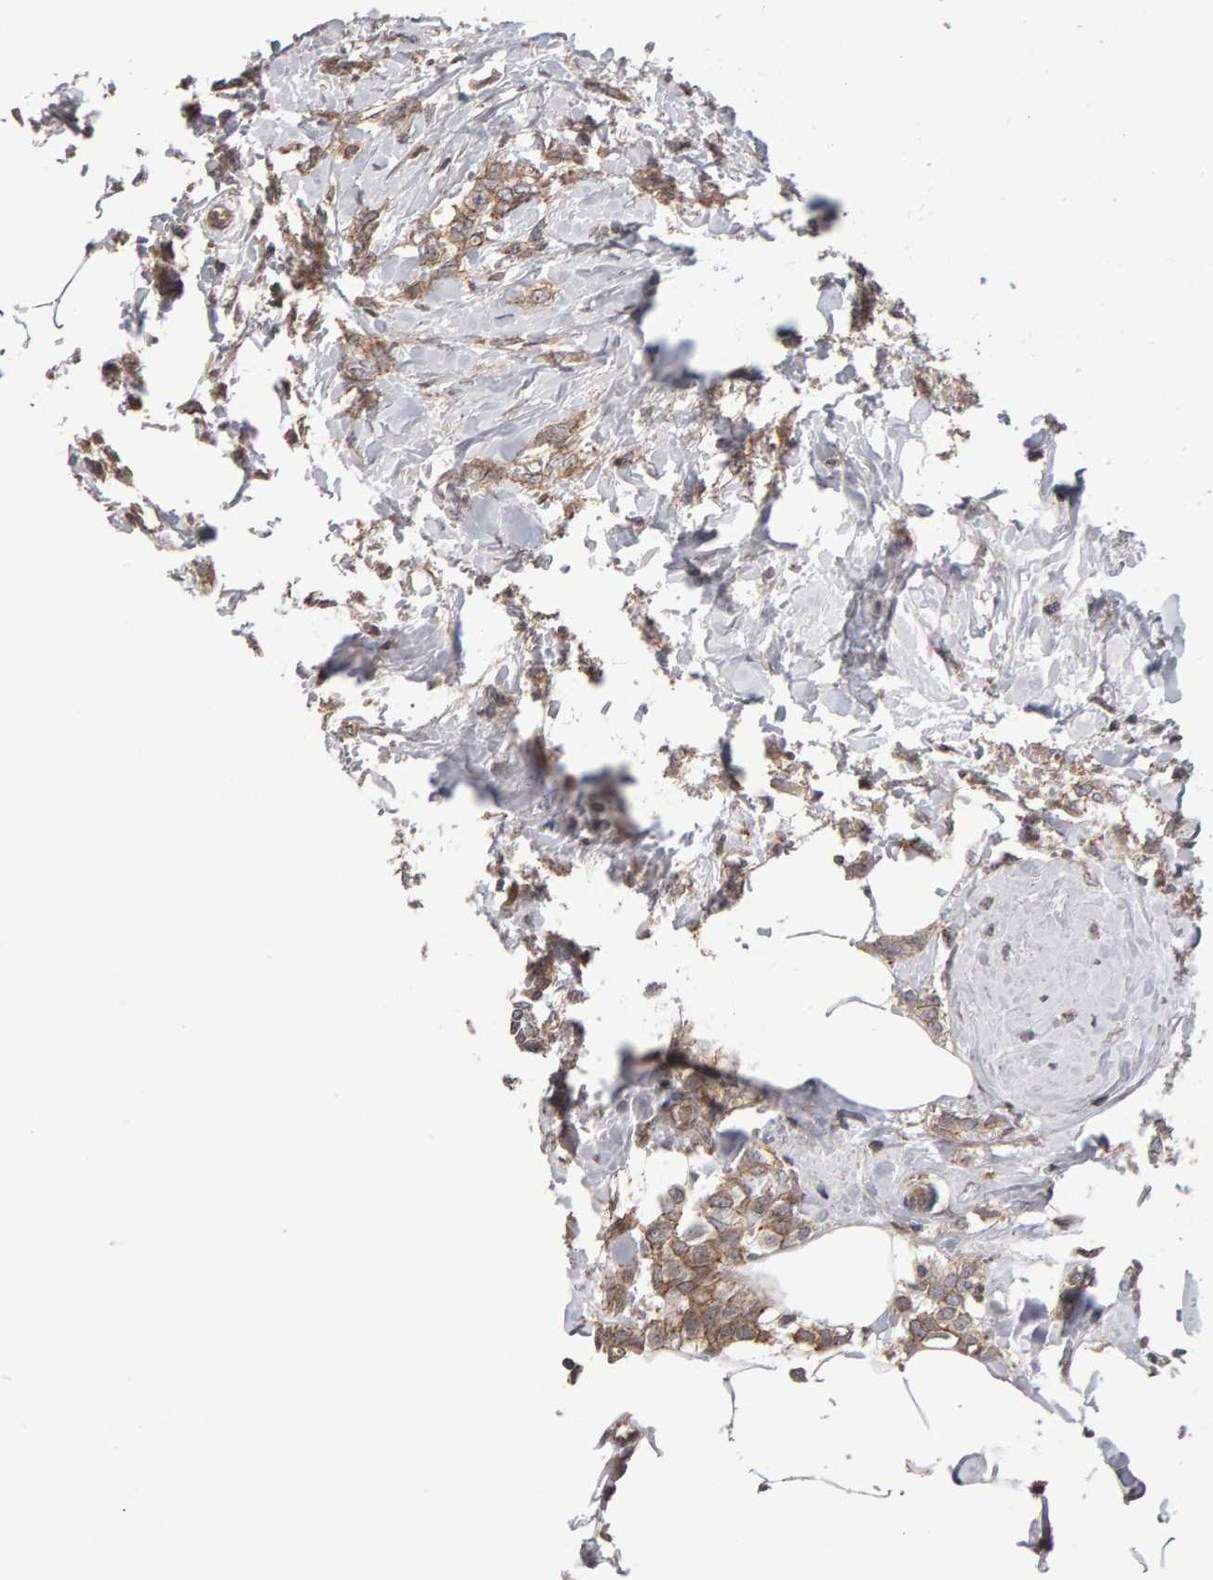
{"staining": {"intensity": "weak", "quantity": ">75%", "location": "cytoplasmic/membranous"}, "tissue": "breast cancer", "cell_type": "Tumor cells", "image_type": "cancer", "snomed": [{"axis": "morphology", "description": "Lobular carcinoma, in situ"}, {"axis": "morphology", "description": "Lobular carcinoma"}, {"axis": "topography", "description": "Breast"}], "caption": "Protein staining by immunohistochemistry shows weak cytoplasmic/membranous staining in approximately >75% of tumor cells in lobular carcinoma in situ (breast). The staining was performed using DAB to visualize the protein expression in brown, while the nuclei were stained in blue with hematoxylin (Magnification: 20x).", "gene": "SCRIB", "patient": {"sex": "female", "age": 41}}